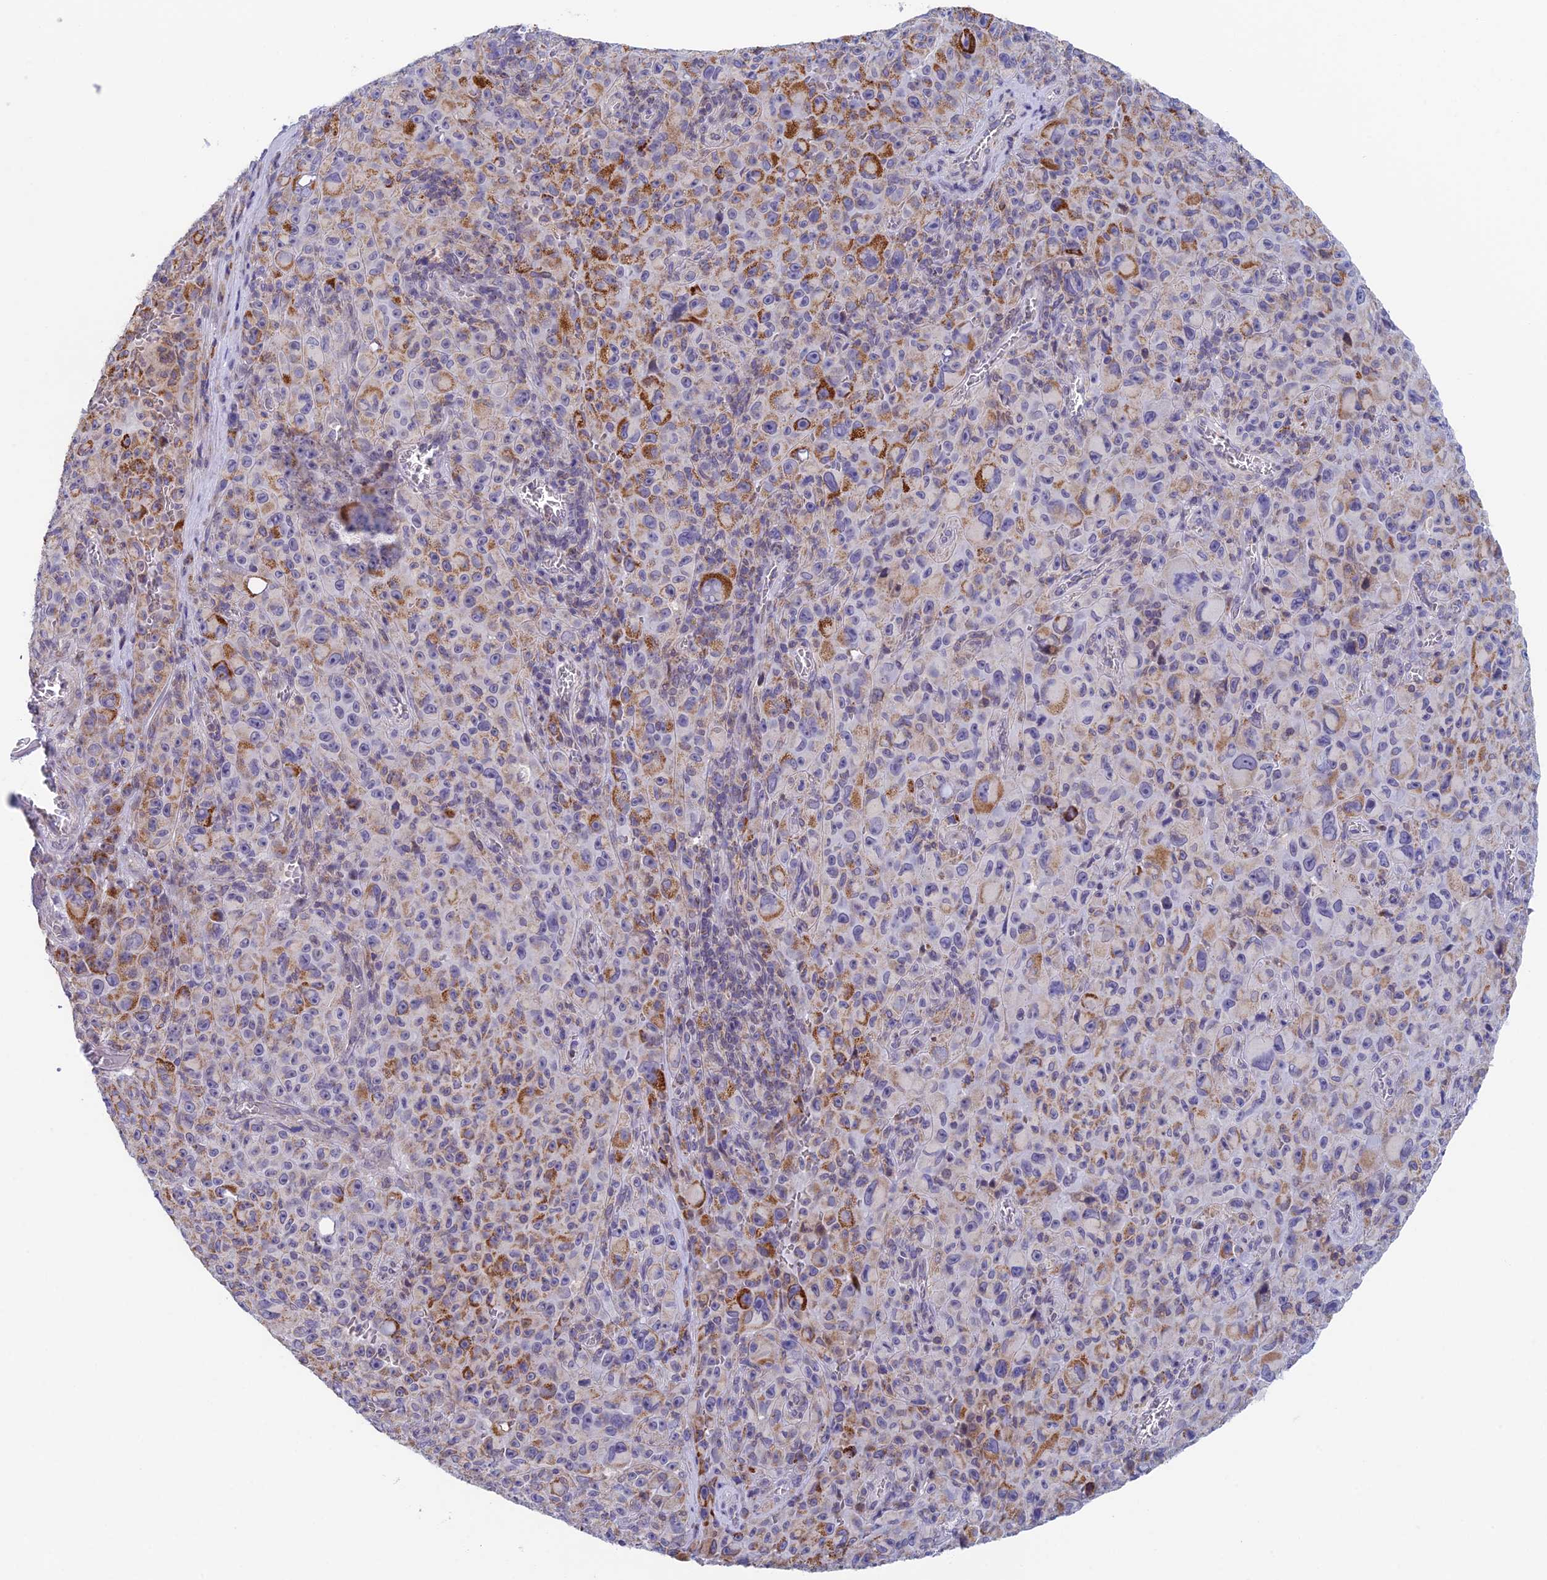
{"staining": {"intensity": "moderate", "quantity": "25%-75%", "location": "cytoplasmic/membranous"}, "tissue": "melanoma", "cell_type": "Tumor cells", "image_type": "cancer", "snomed": [{"axis": "morphology", "description": "Malignant melanoma, NOS"}, {"axis": "topography", "description": "Skin"}], "caption": "Immunohistochemistry image of neoplastic tissue: melanoma stained using immunohistochemistry (IHC) displays medium levels of moderate protein expression localized specifically in the cytoplasmic/membranous of tumor cells, appearing as a cytoplasmic/membranous brown color.", "gene": "REXO5", "patient": {"sex": "female", "age": 82}}